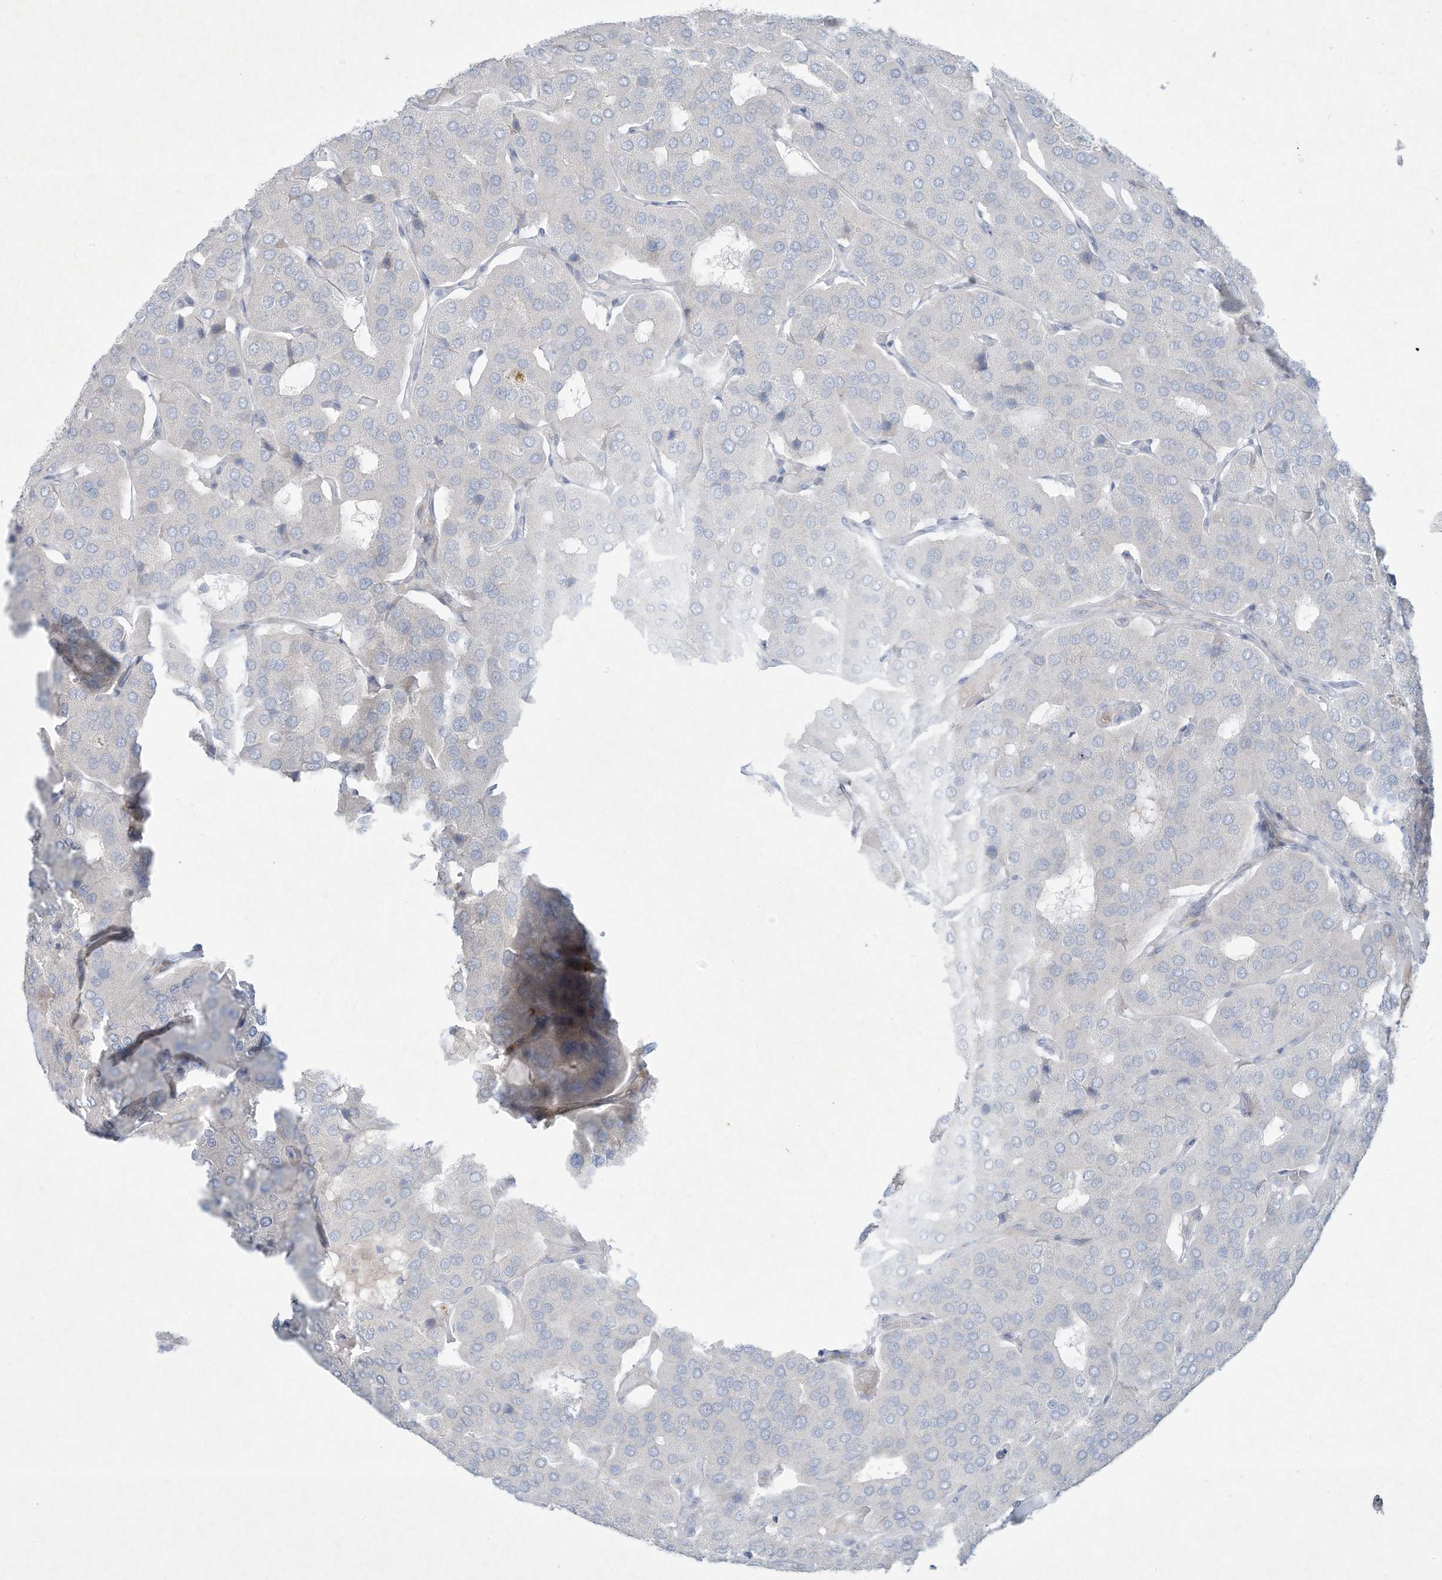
{"staining": {"intensity": "negative", "quantity": "none", "location": "none"}, "tissue": "parathyroid gland", "cell_type": "Glandular cells", "image_type": "normal", "snomed": [{"axis": "morphology", "description": "Normal tissue, NOS"}, {"axis": "morphology", "description": "Adenoma, NOS"}, {"axis": "topography", "description": "Parathyroid gland"}], "caption": "Immunohistochemical staining of unremarkable human parathyroid gland exhibits no significant expression in glandular cells. (DAB (3,3'-diaminobenzidine) immunohistochemistry with hematoxylin counter stain).", "gene": "PAX6", "patient": {"sex": "female", "age": 86}}